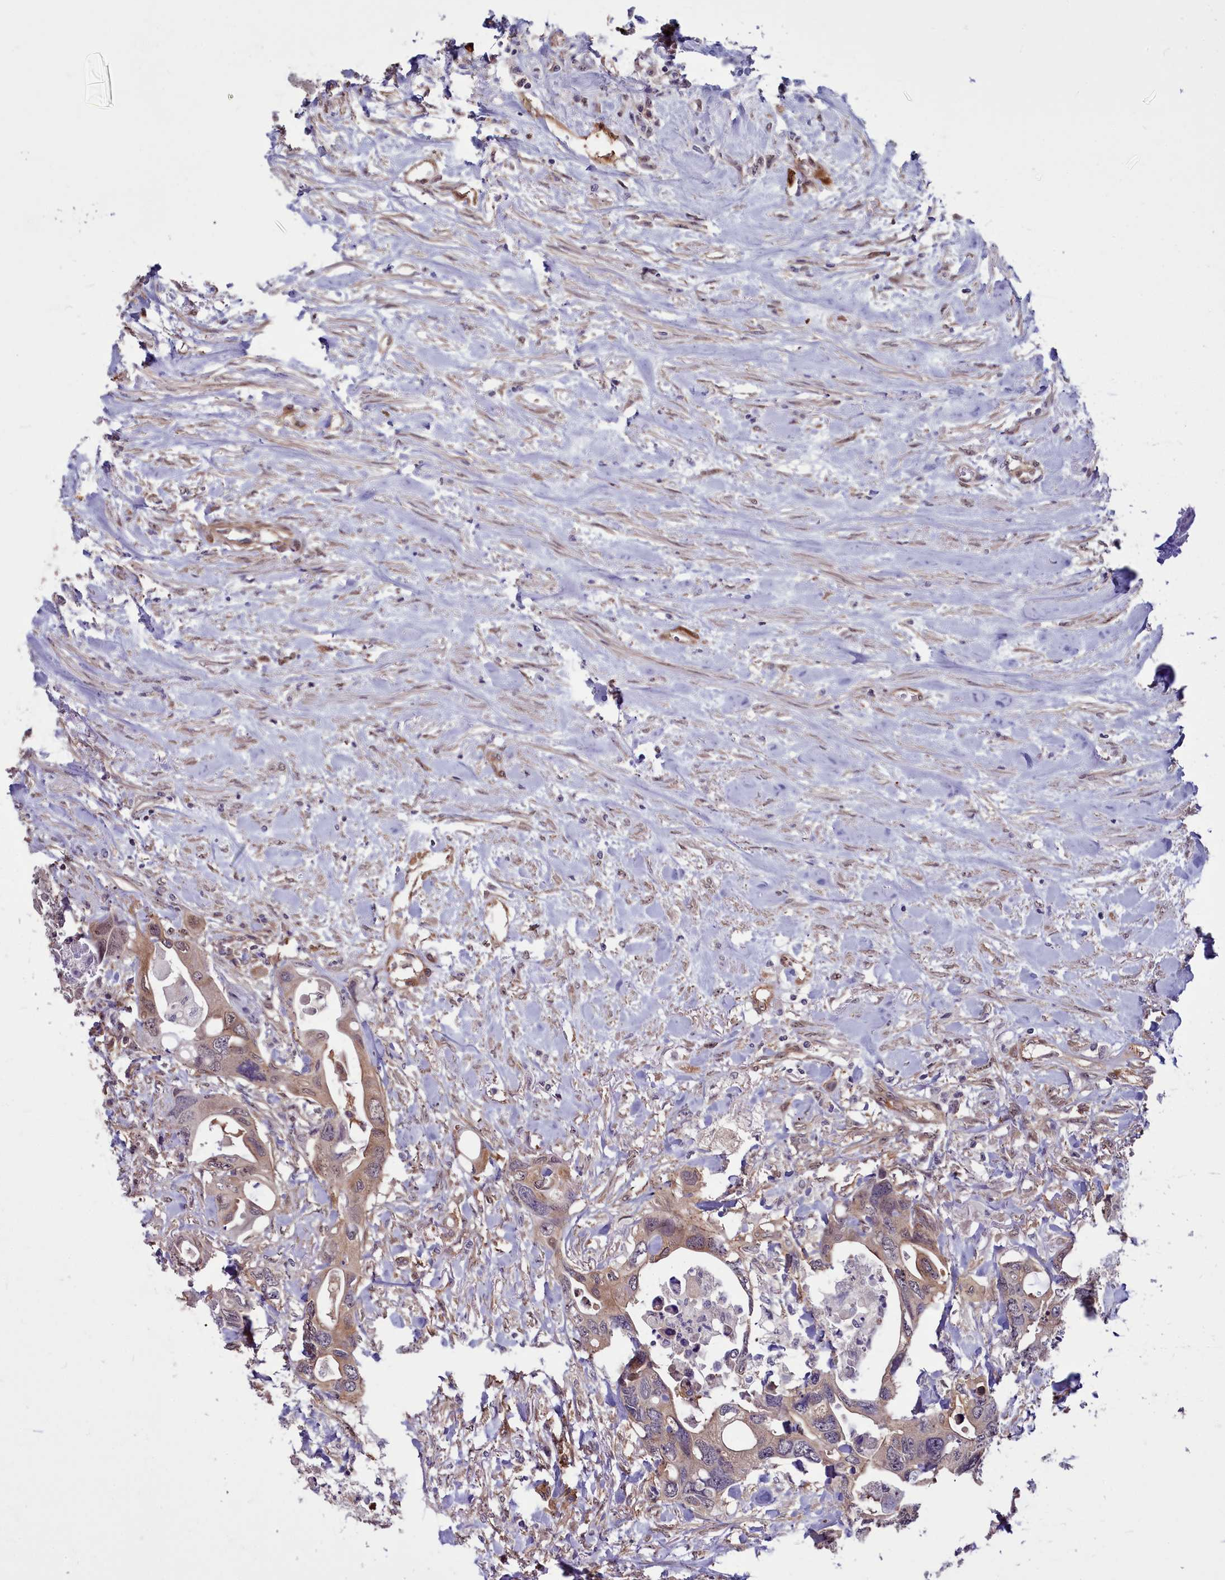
{"staining": {"intensity": "weak", "quantity": ">75%", "location": "cytoplasmic/membranous"}, "tissue": "colorectal cancer", "cell_type": "Tumor cells", "image_type": "cancer", "snomed": [{"axis": "morphology", "description": "Adenocarcinoma, NOS"}, {"axis": "topography", "description": "Rectum"}], "caption": "Protein staining by IHC reveals weak cytoplasmic/membranous positivity in approximately >75% of tumor cells in colorectal cancer.", "gene": "BCAR1", "patient": {"sex": "male", "age": 57}}